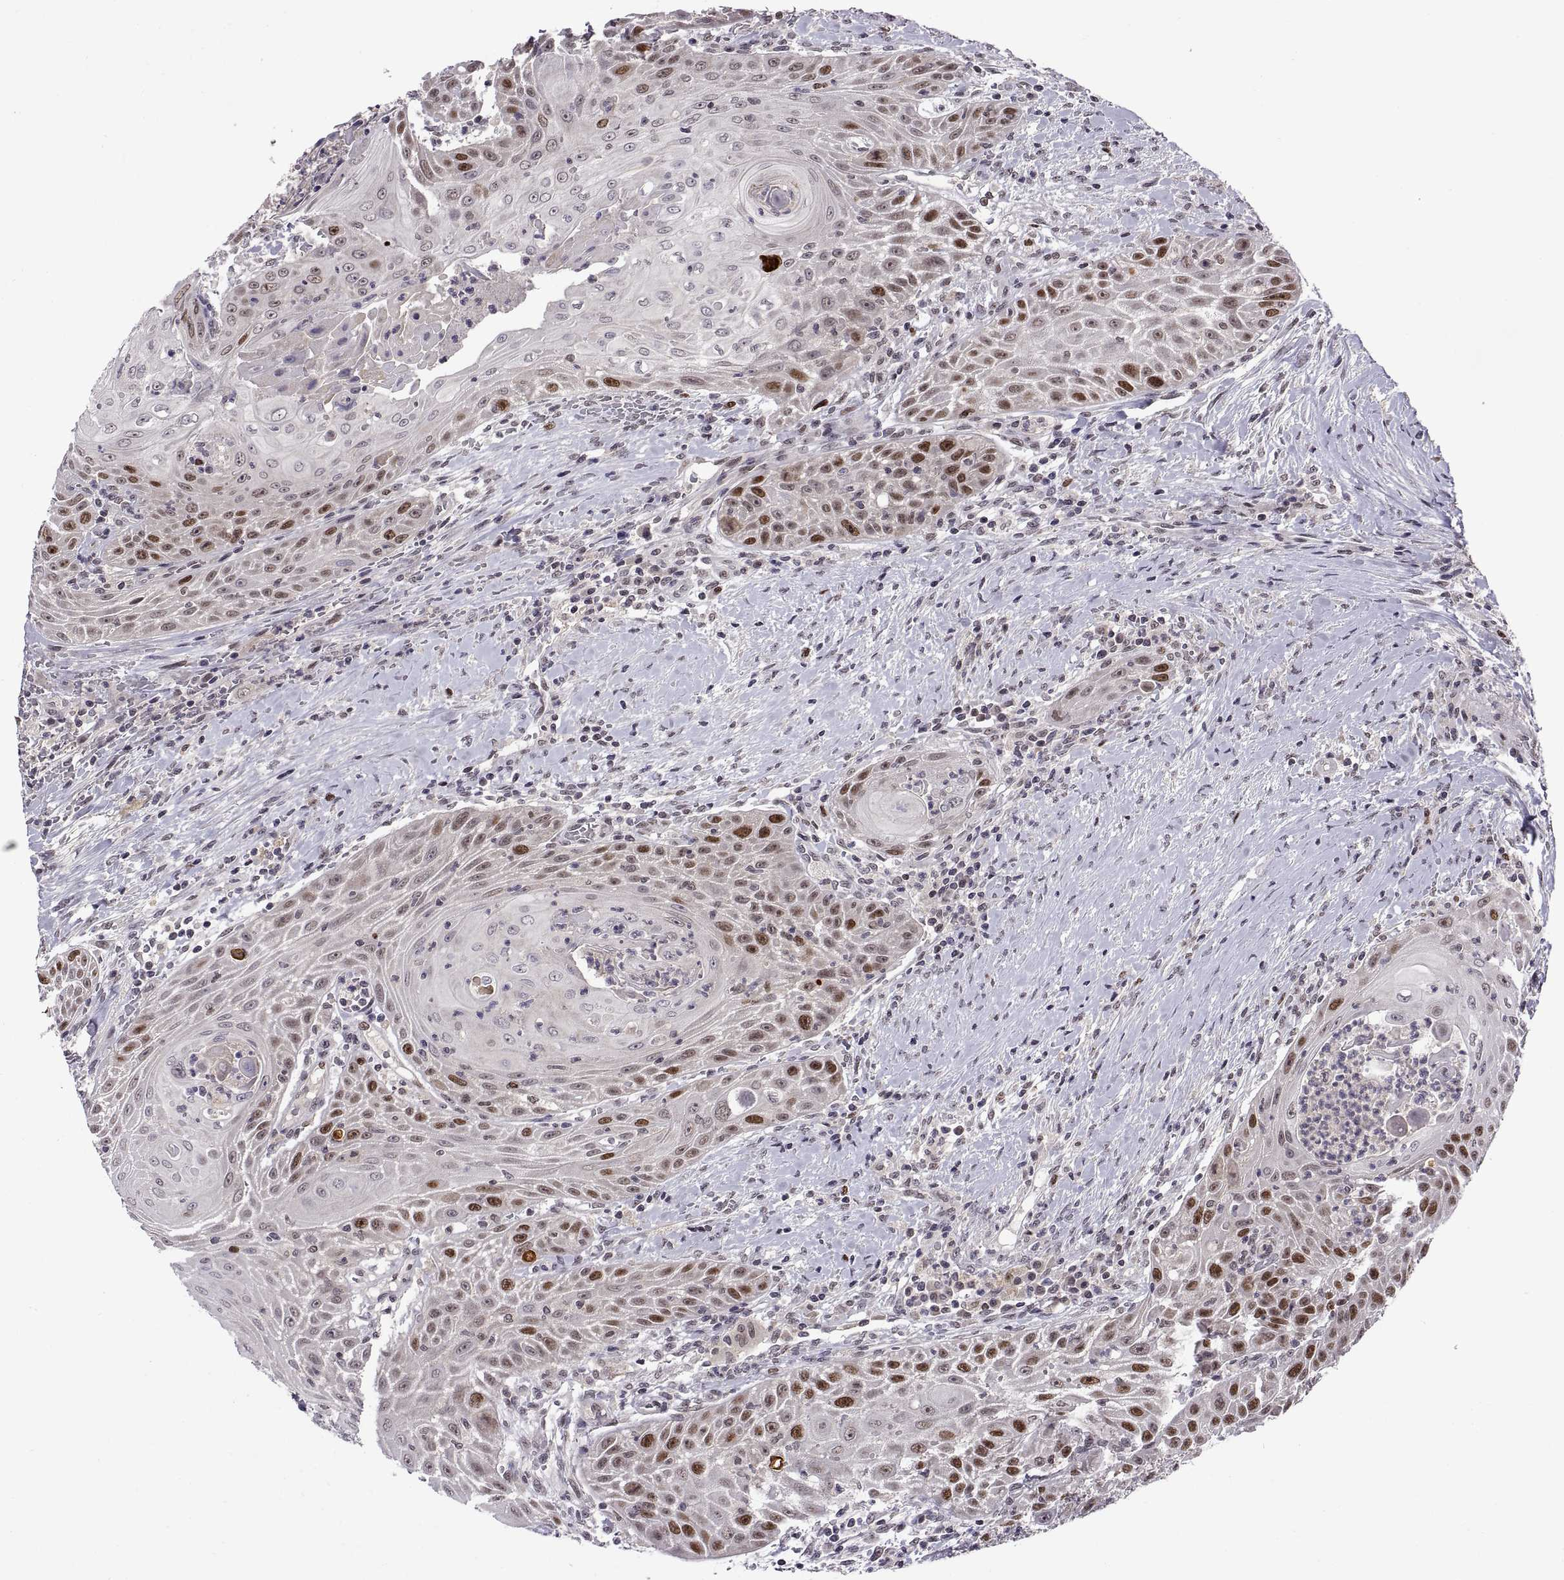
{"staining": {"intensity": "strong", "quantity": "<25%", "location": "nuclear"}, "tissue": "head and neck cancer", "cell_type": "Tumor cells", "image_type": "cancer", "snomed": [{"axis": "morphology", "description": "Squamous cell carcinoma, NOS"}, {"axis": "topography", "description": "Head-Neck"}], "caption": "Immunohistochemical staining of human head and neck cancer reveals strong nuclear protein staining in about <25% of tumor cells.", "gene": "CHFR", "patient": {"sex": "male", "age": 69}}